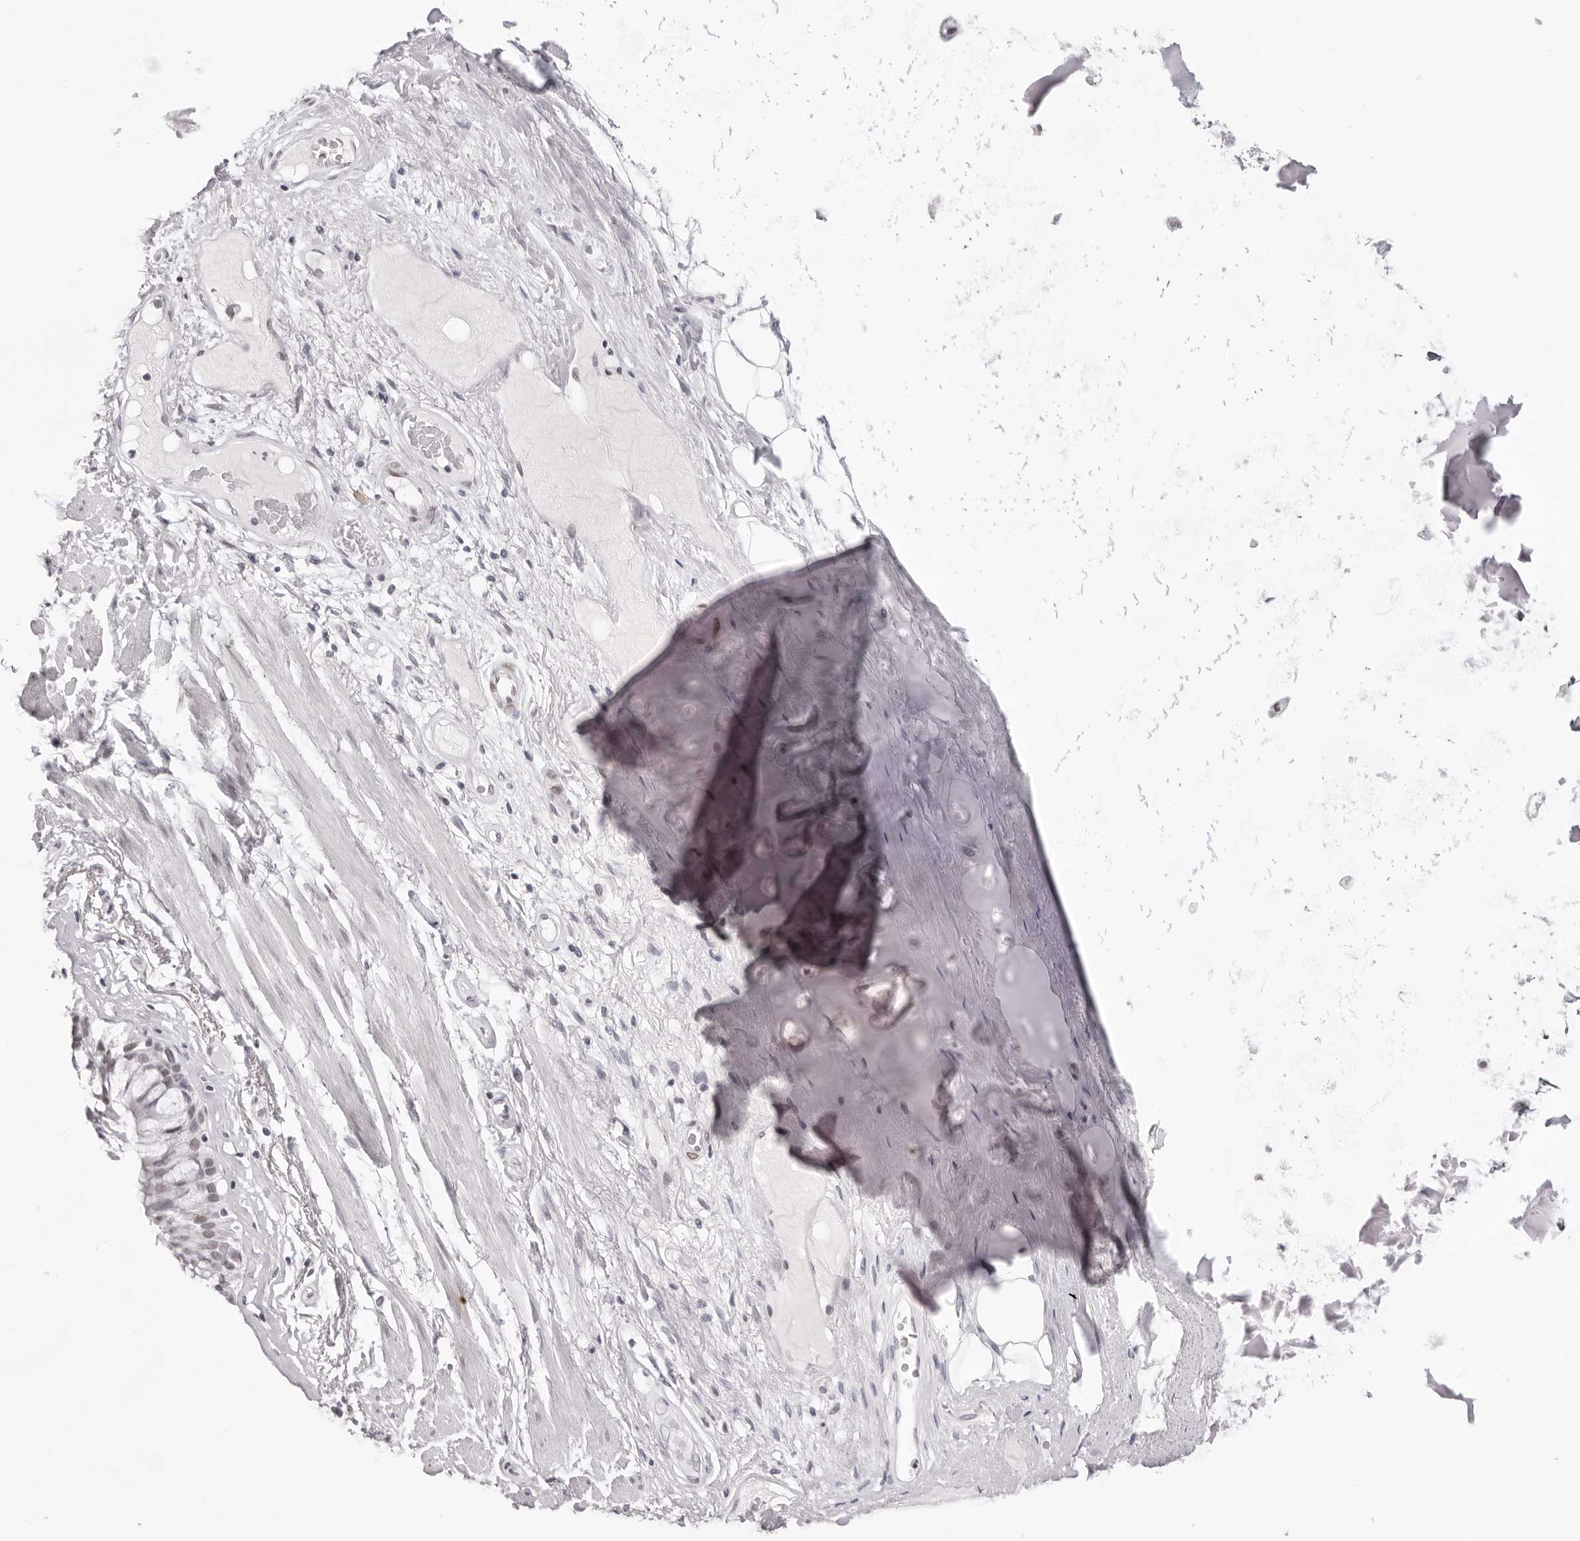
{"staining": {"intensity": "negative", "quantity": "none", "location": "none"}, "tissue": "adipose tissue", "cell_type": "Adipocytes", "image_type": "normal", "snomed": [{"axis": "morphology", "description": "Normal tissue, NOS"}, {"axis": "topography", "description": "Bronchus"}], "caption": "This is an immunohistochemistry photomicrograph of benign adipose tissue. There is no staining in adipocytes.", "gene": "MAFK", "patient": {"sex": "male", "age": 66}}